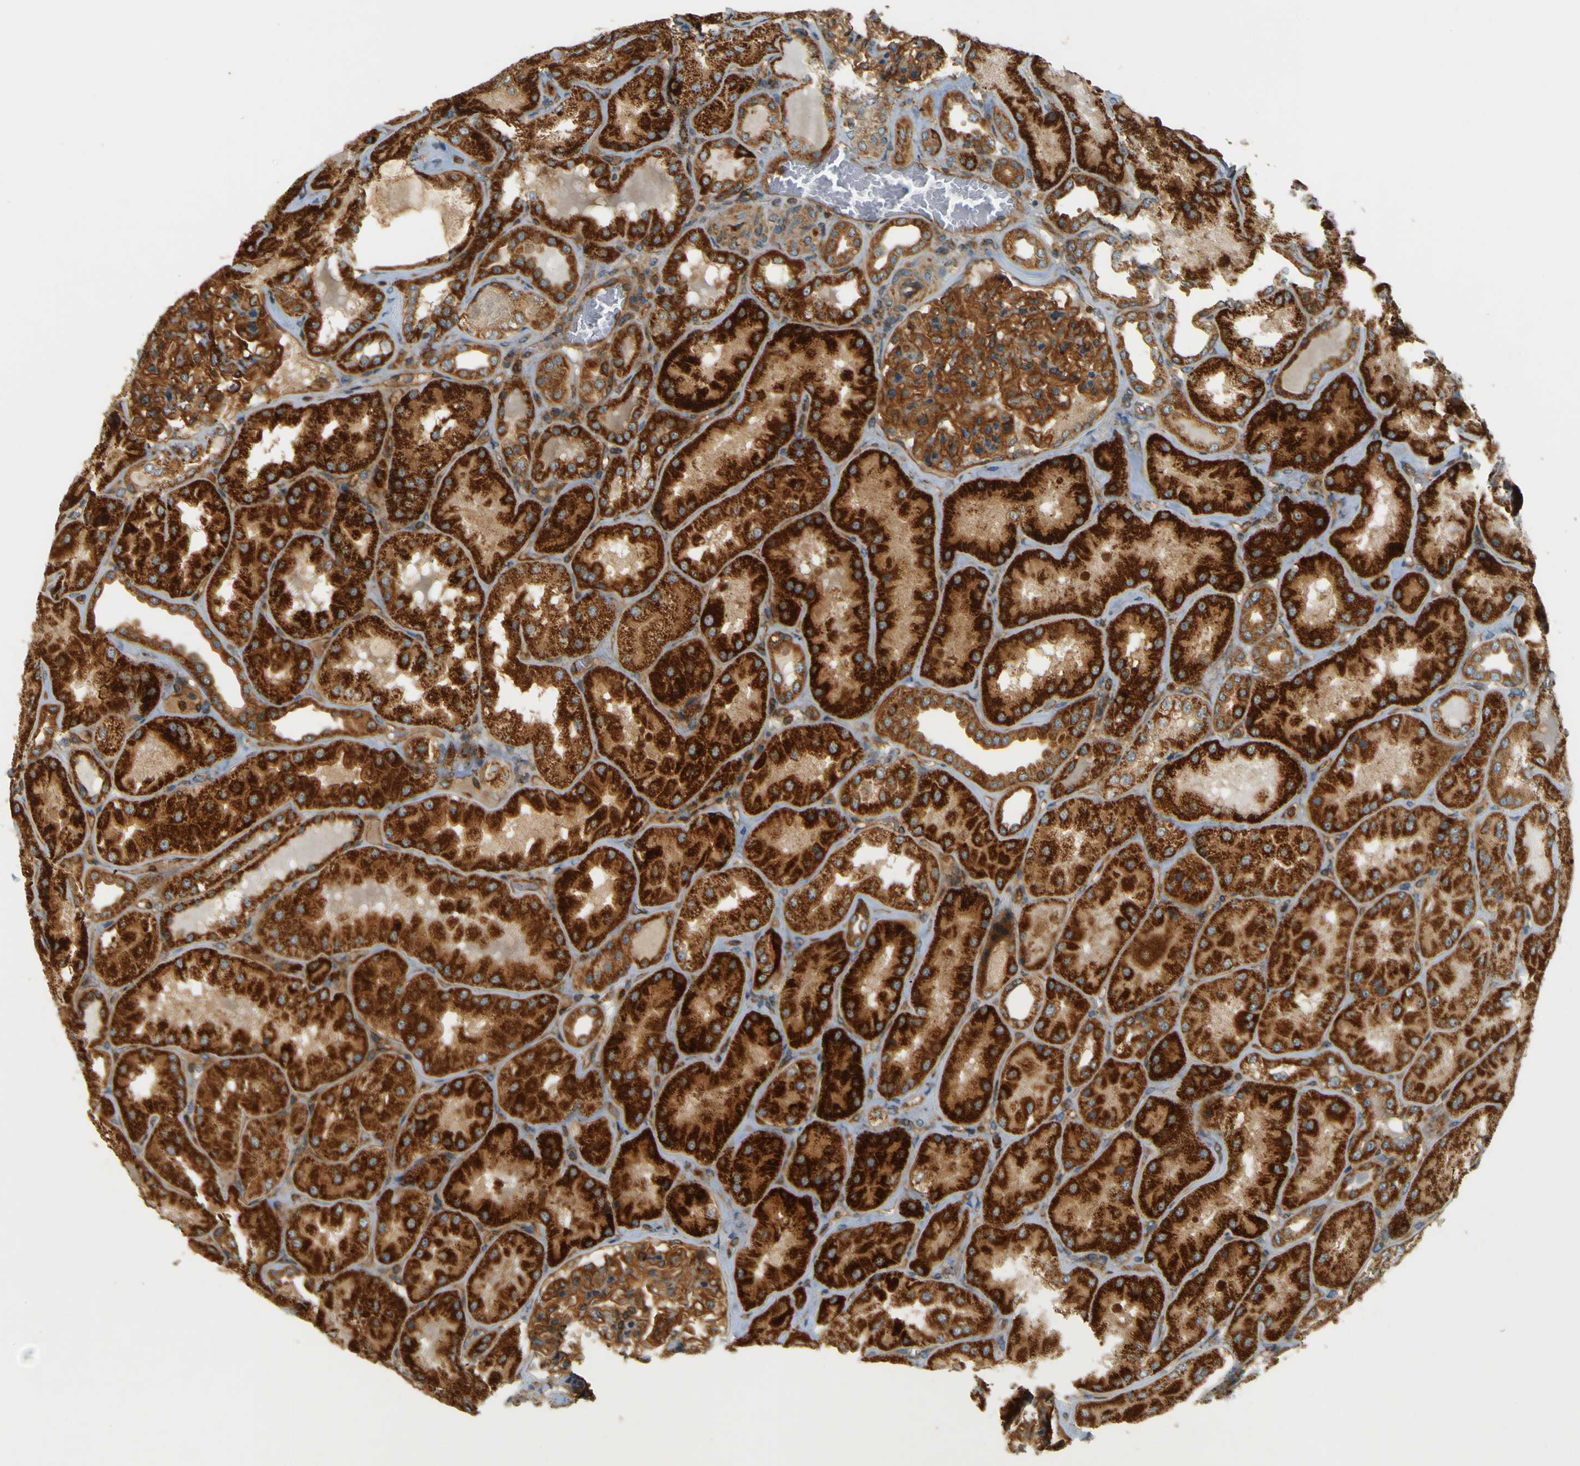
{"staining": {"intensity": "moderate", "quantity": ">75%", "location": "cytoplasmic/membranous"}, "tissue": "kidney", "cell_type": "Cells in glomeruli", "image_type": "normal", "snomed": [{"axis": "morphology", "description": "Normal tissue, NOS"}, {"axis": "topography", "description": "Kidney"}], "caption": "Protein expression analysis of benign human kidney reveals moderate cytoplasmic/membranous expression in about >75% of cells in glomeruli.", "gene": "DNAJC5", "patient": {"sex": "female", "age": 56}}